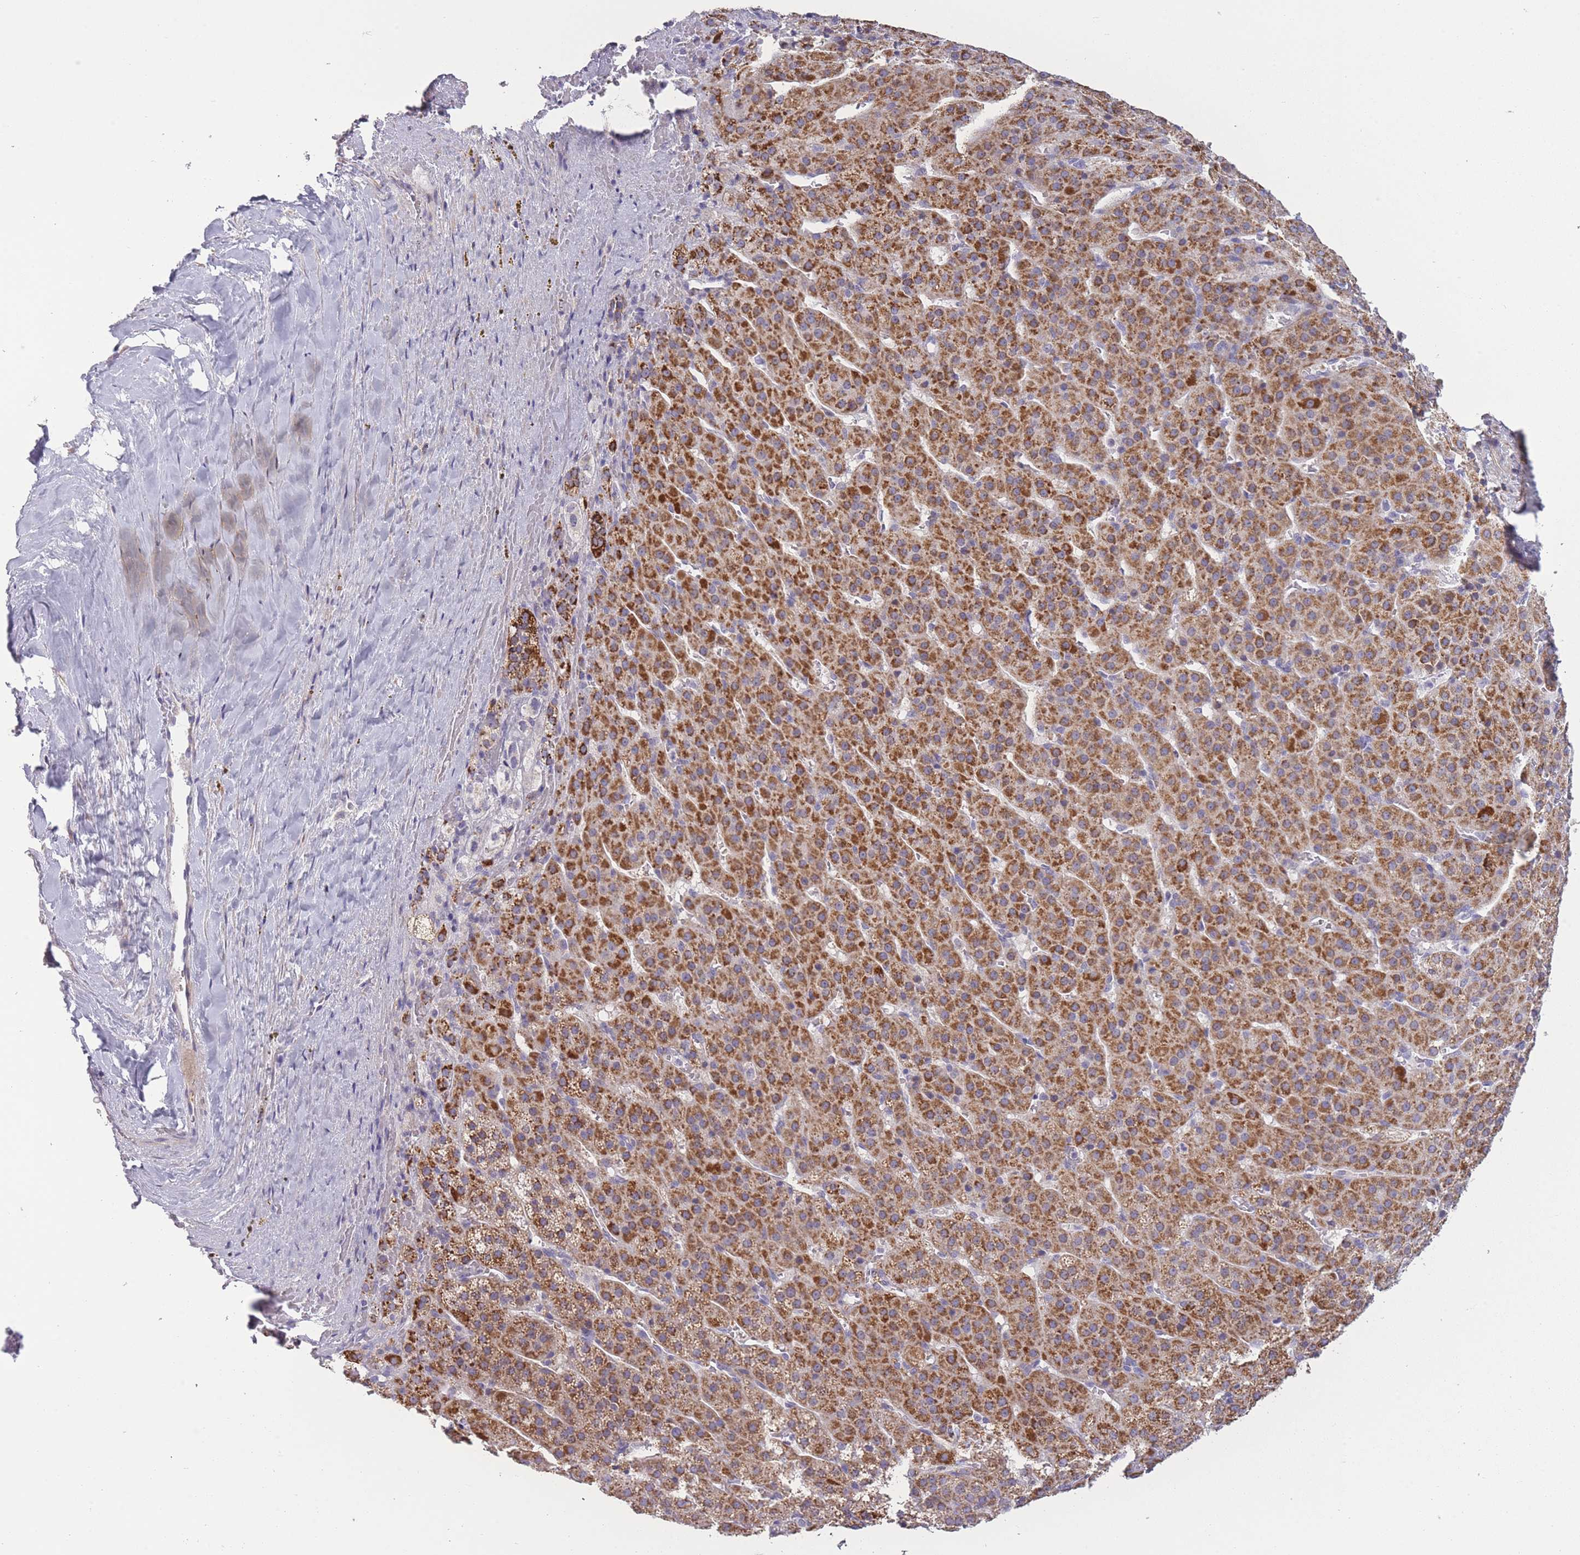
{"staining": {"intensity": "moderate", "quantity": ">75%", "location": "cytoplasmic/membranous"}, "tissue": "adrenal gland", "cell_type": "Glandular cells", "image_type": "normal", "snomed": [{"axis": "morphology", "description": "Normal tissue, NOS"}, {"axis": "topography", "description": "Adrenal gland"}], "caption": "Immunohistochemical staining of unremarkable adrenal gland shows moderate cytoplasmic/membranous protein positivity in about >75% of glandular cells. Immunohistochemistry (ihc) stains the protein in brown and the nuclei are stained blue.", "gene": "ZBTB24", "patient": {"sex": "female", "age": 41}}